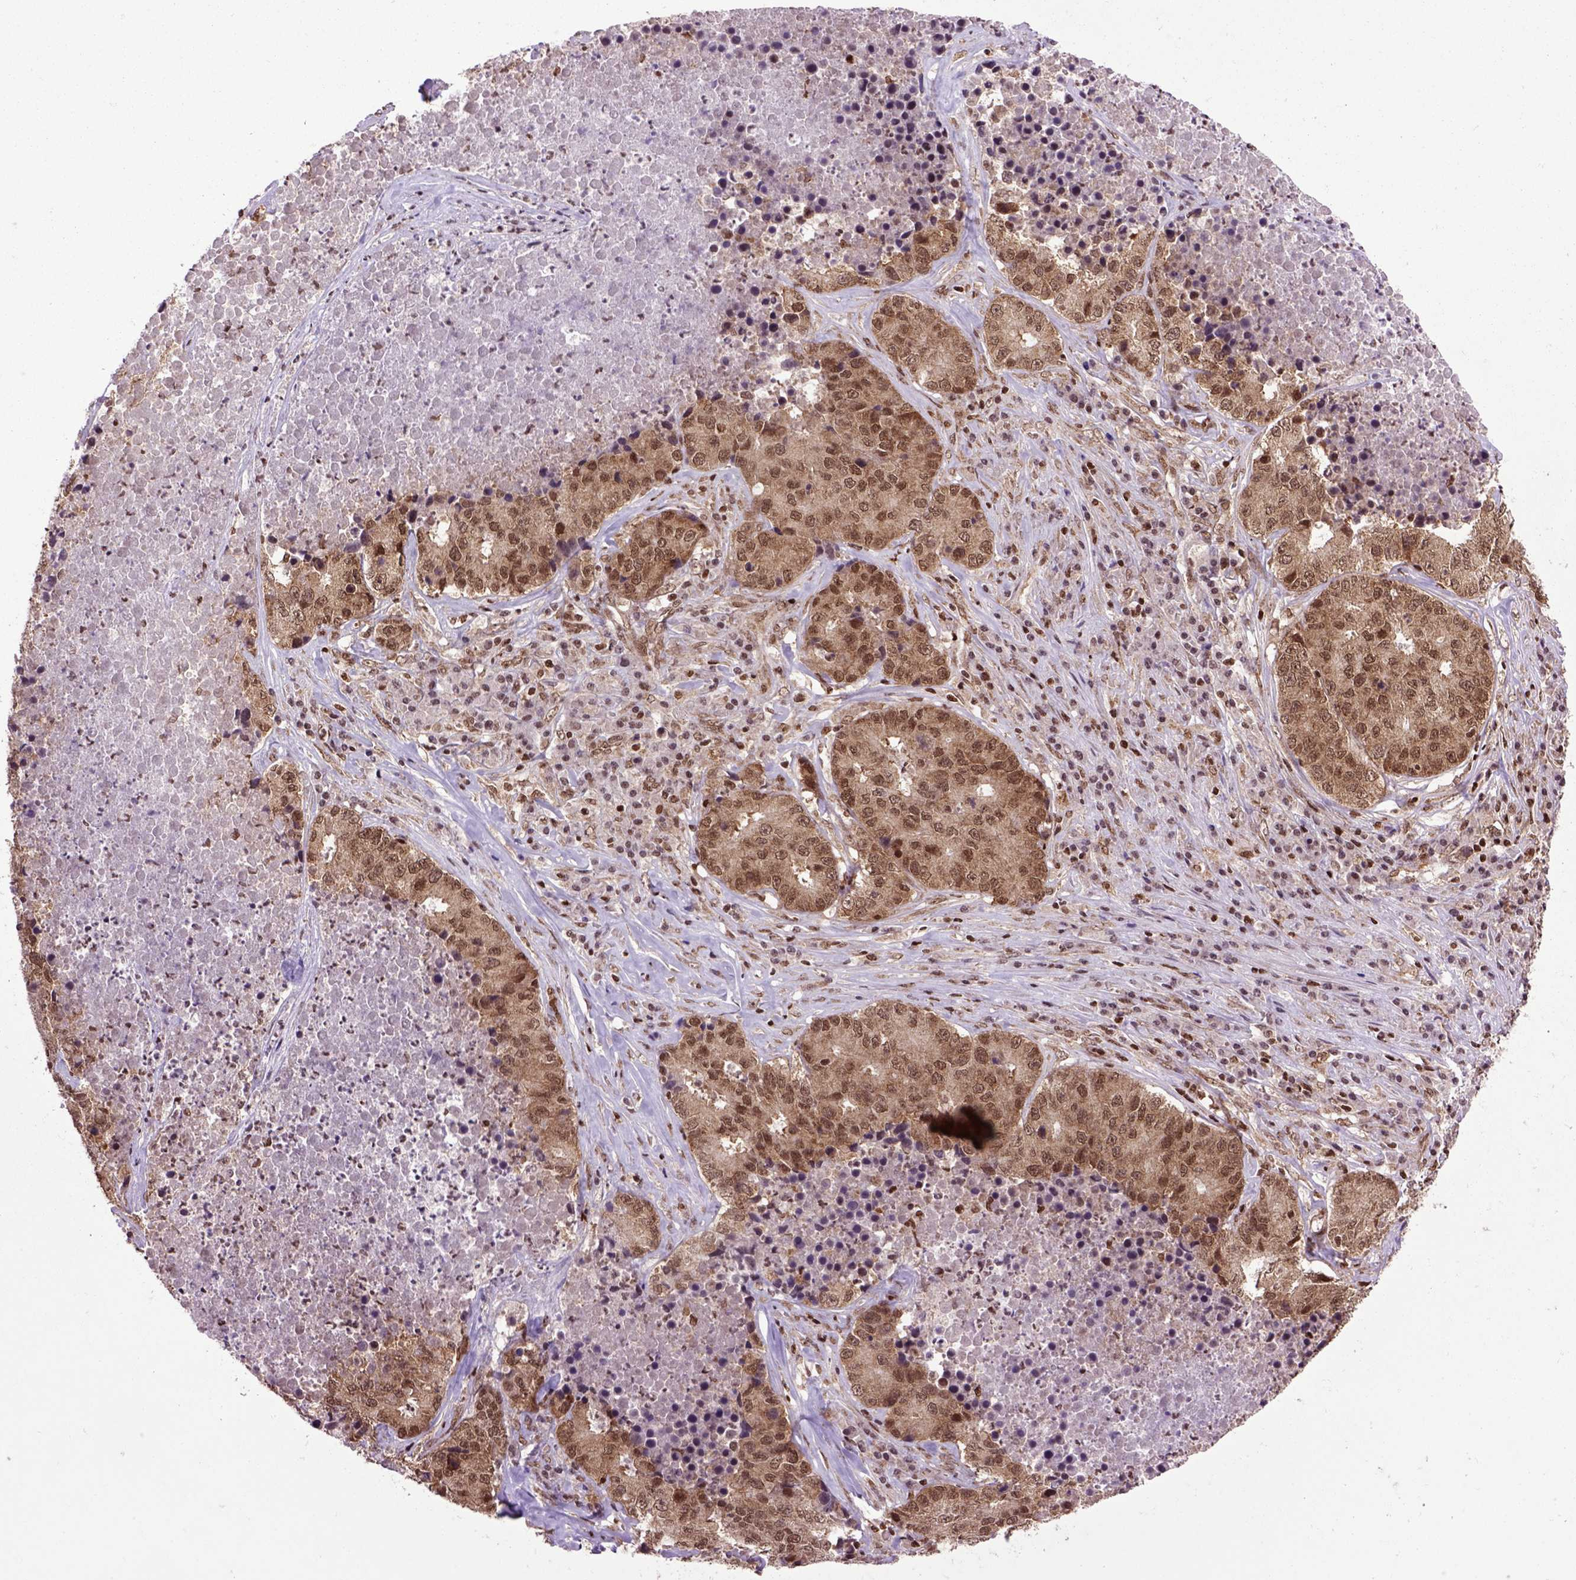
{"staining": {"intensity": "moderate", "quantity": ">75%", "location": "cytoplasmic/membranous,nuclear"}, "tissue": "stomach cancer", "cell_type": "Tumor cells", "image_type": "cancer", "snomed": [{"axis": "morphology", "description": "Adenocarcinoma, NOS"}, {"axis": "topography", "description": "Stomach"}], "caption": "This histopathology image demonstrates IHC staining of stomach adenocarcinoma, with medium moderate cytoplasmic/membranous and nuclear staining in approximately >75% of tumor cells.", "gene": "CELF1", "patient": {"sex": "male", "age": 71}}